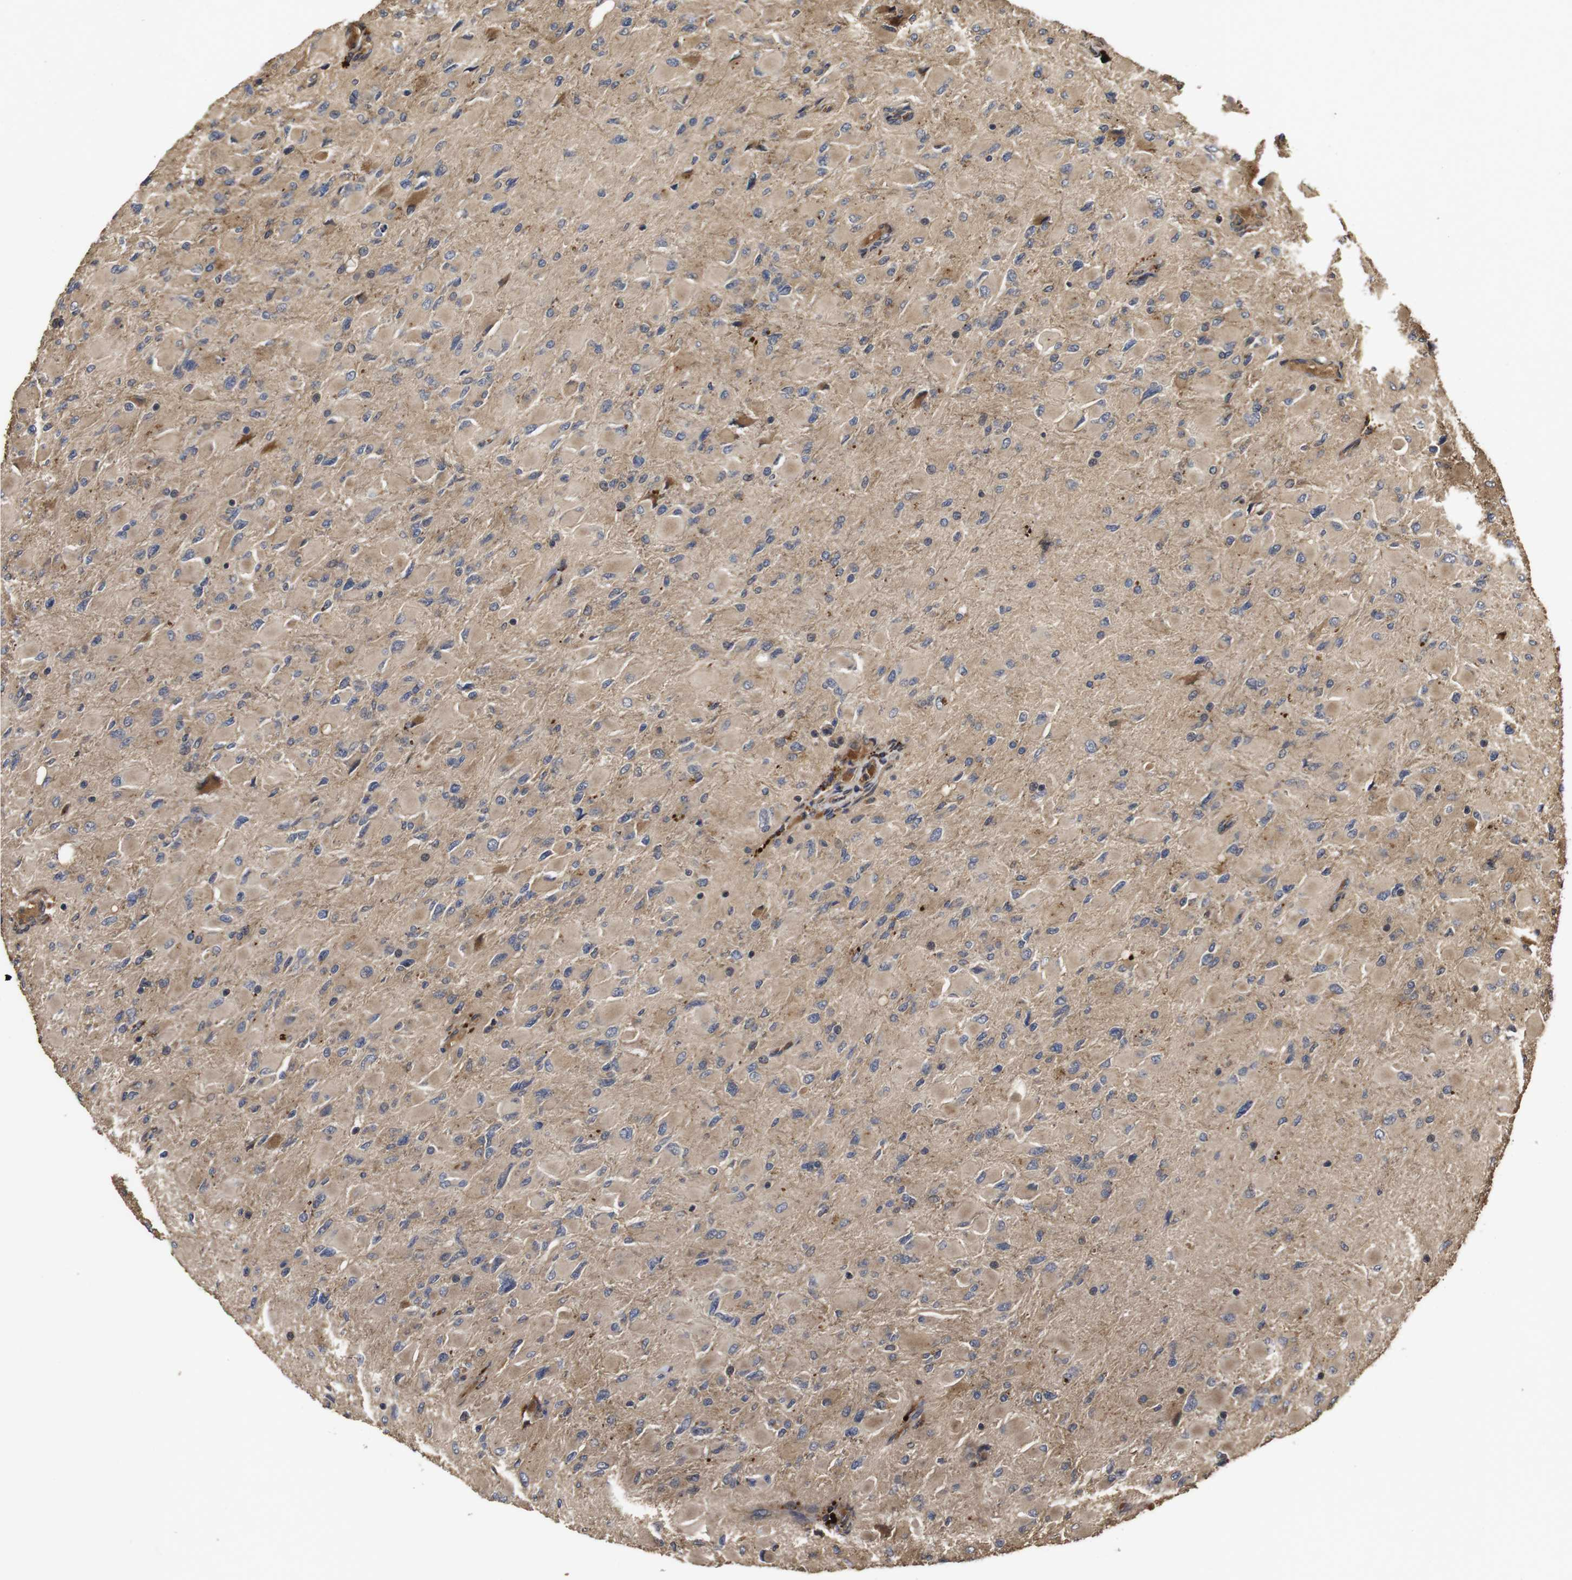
{"staining": {"intensity": "weak", "quantity": ">75%", "location": "cytoplasmic/membranous"}, "tissue": "glioma", "cell_type": "Tumor cells", "image_type": "cancer", "snomed": [{"axis": "morphology", "description": "Glioma, malignant, High grade"}, {"axis": "topography", "description": "Cerebral cortex"}], "caption": "Glioma stained for a protein displays weak cytoplasmic/membranous positivity in tumor cells. The protein is shown in brown color, while the nuclei are stained blue.", "gene": "PTPN14", "patient": {"sex": "female", "age": 36}}